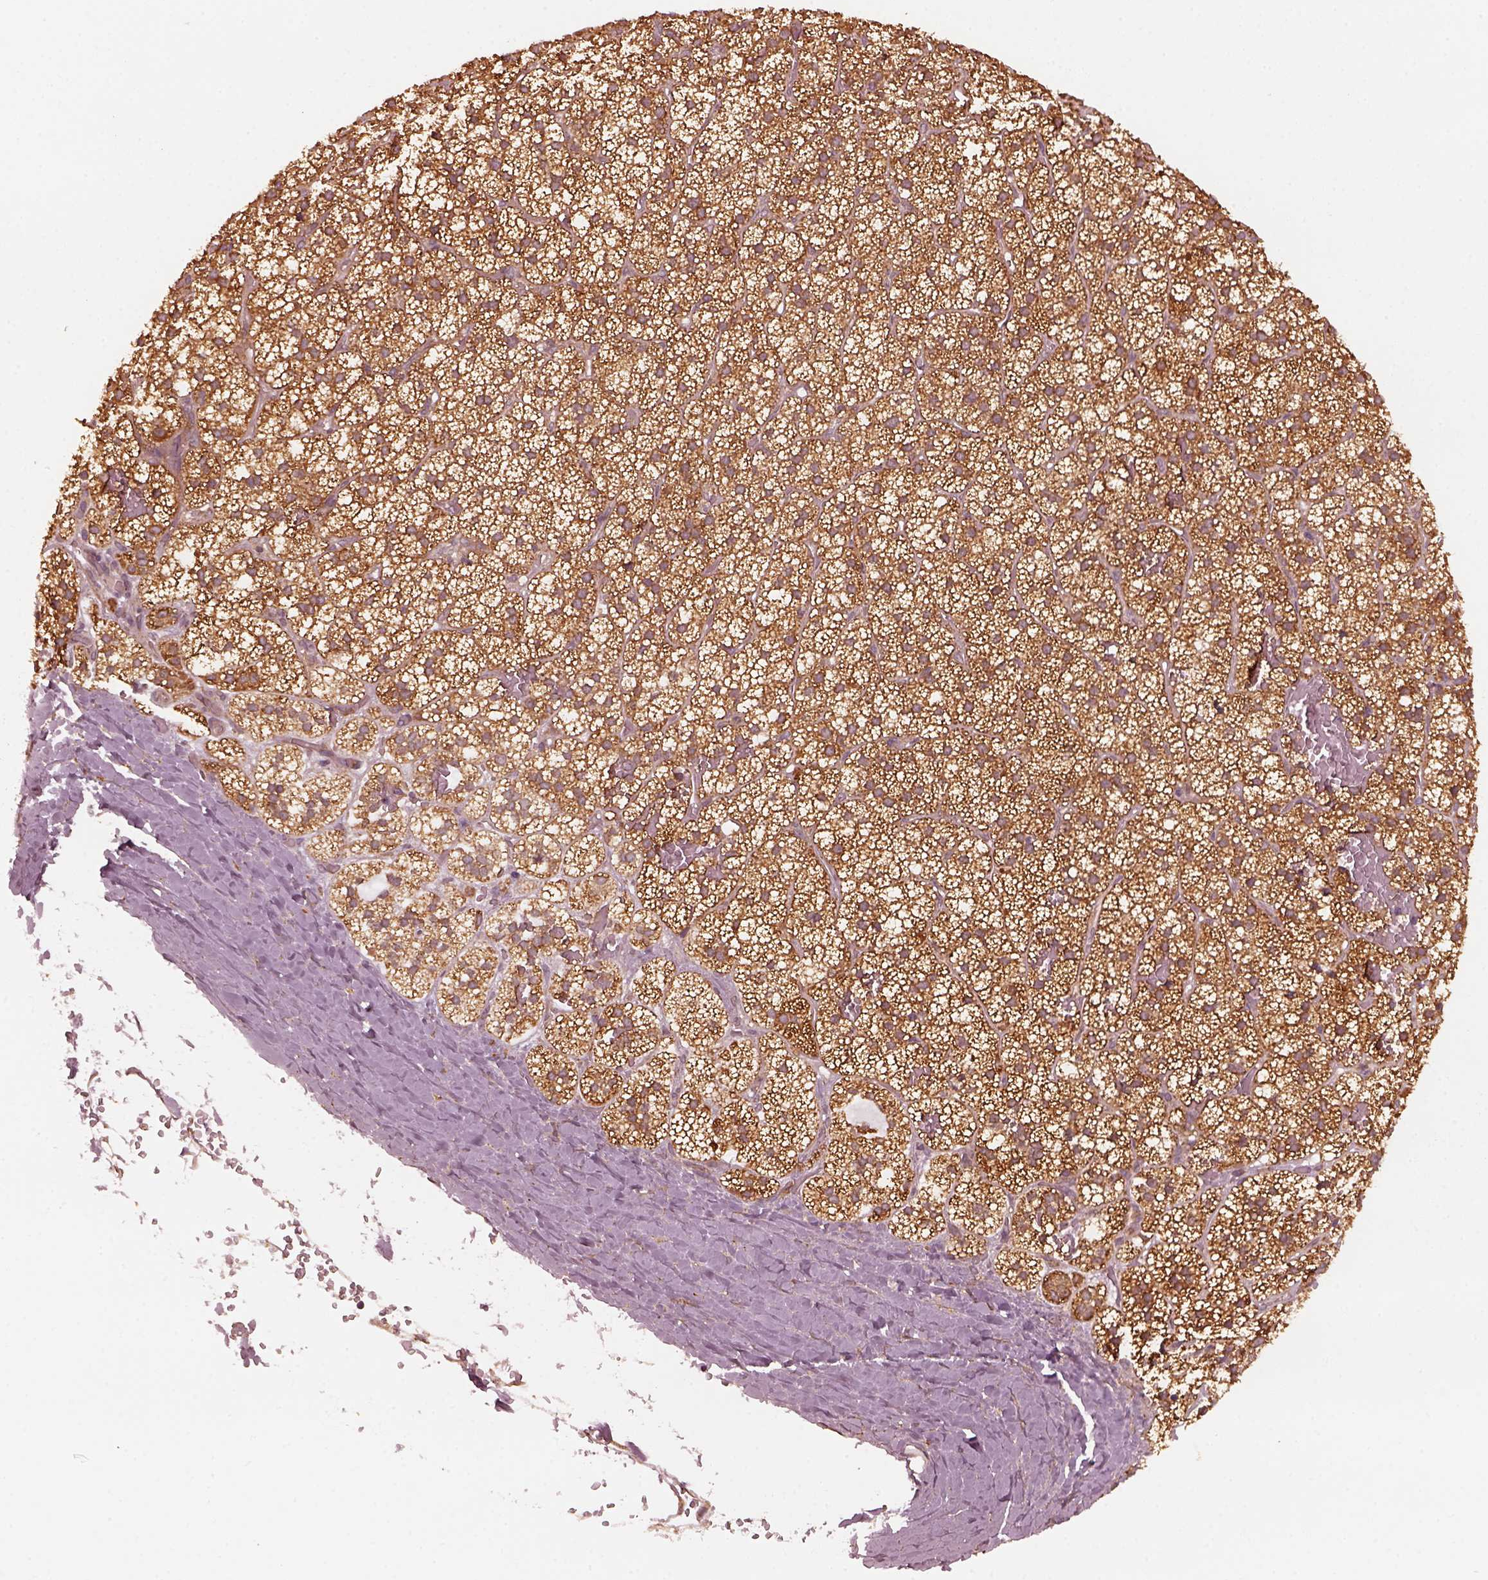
{"staining": {"intensity": "moderate", "quantity": ">75%", "location": "cytoplasmic/membranous"}, "tissue": "adrenal gland", "cell_type": "Glandular cells", "image_type": "normal", "snomed": [{"axis": "morphology", "description": "Normal tissue, NOS"}, {"axis": "topography", "description": "Adrenal gland"}], "caption": "Immunohistochemistry (IHC) staining of unremarkable adrenal gland, which reveals medium levels of moderate cytoplasmic/membranous expression in about >75% of glandular cells indicating moderate cytoplasmic/membranous protein expression. The staining was performed using DAB (3,3'-diaminobenzidine) (brown) for protein detection and nuclei were counterstained in hematoxylin (blue).", "gene": "FAF2", "patient": {"sex": "male", "age": 53}}